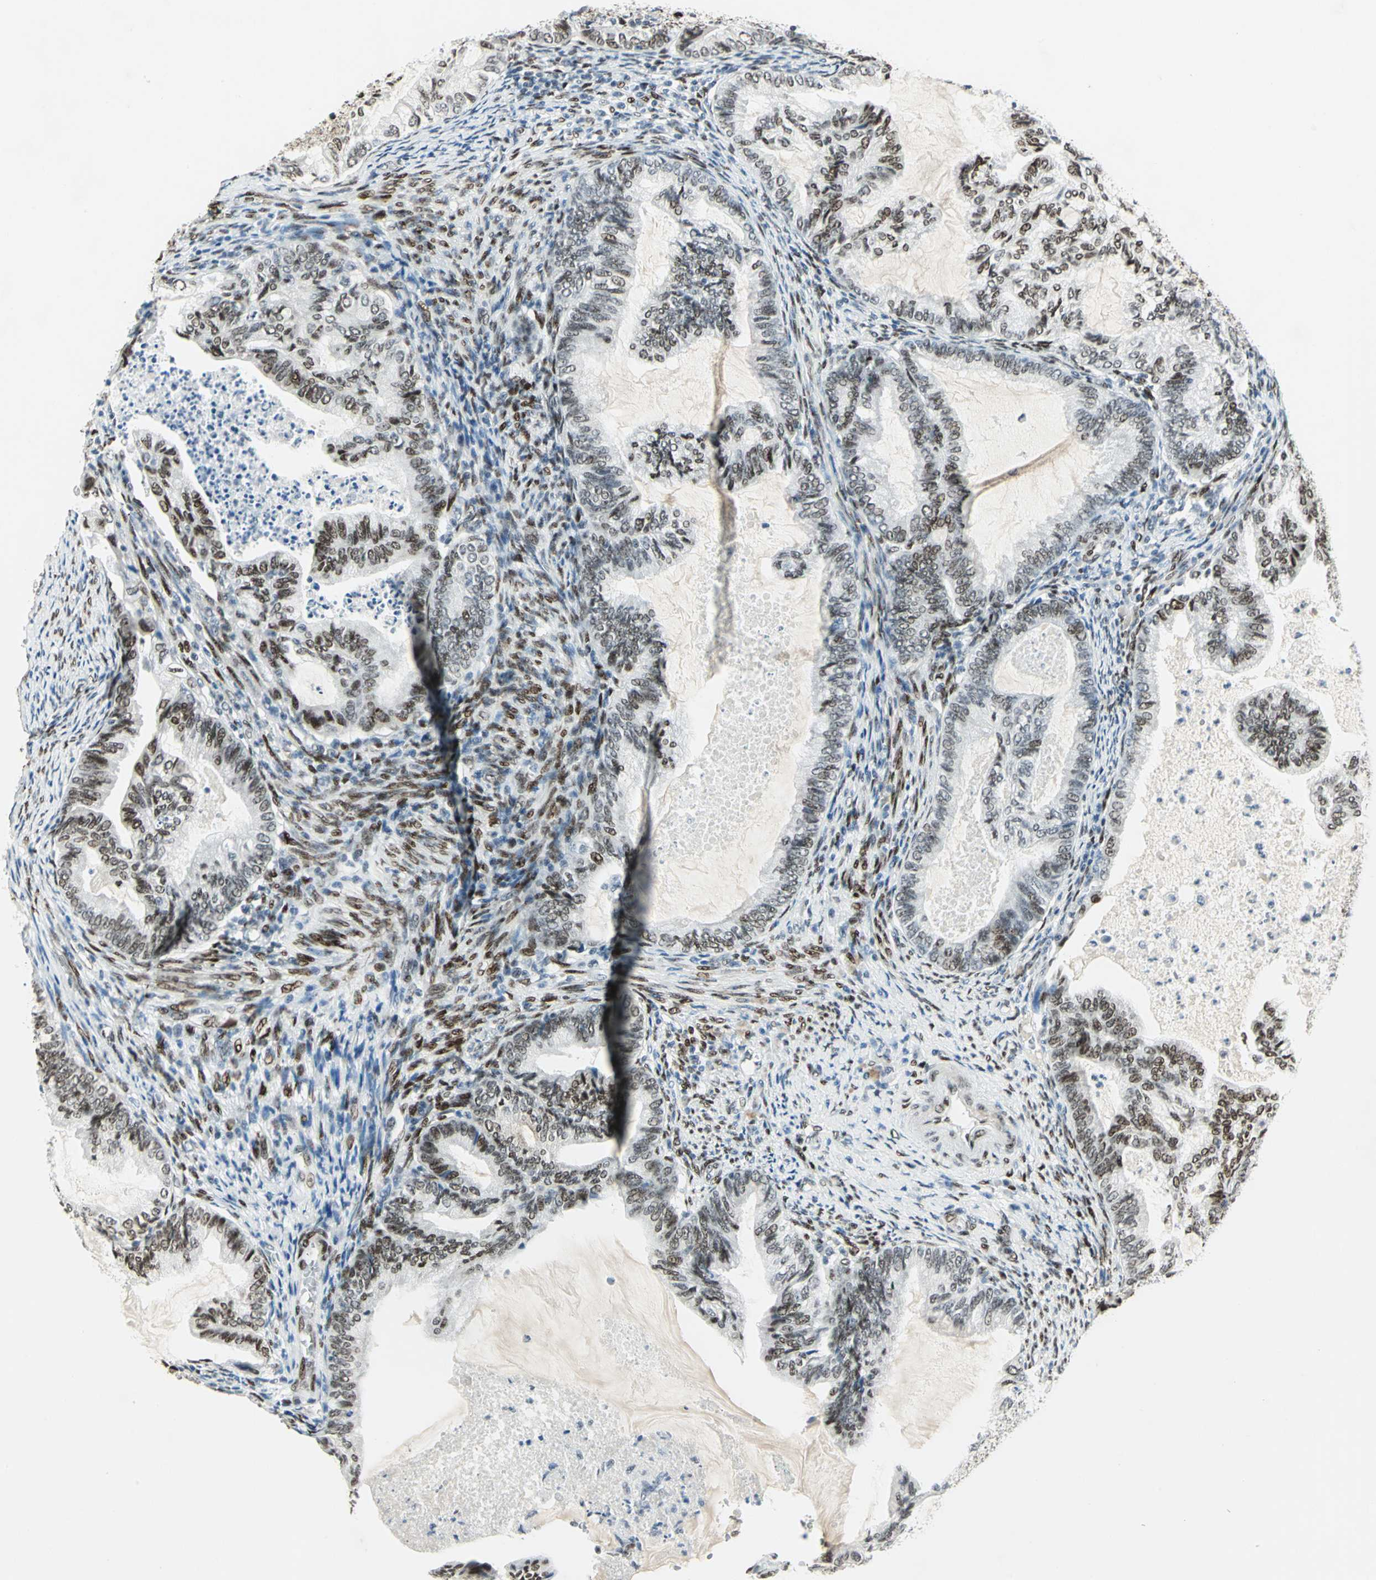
{"staining": {"intensity": "strong", "quantity": ">75%", "location": "nuclear"}, "tissue": "cervical cancer", "cell_type": "Tumor cells", "image_type": "cancer", "snomed": [{"axis": "morphology", "description": "Normal tissue, NOS"}, {"axis": "morphology", "description": "Adenocarcinoma, NOS"}, {"axis": "topography", "description": "Cervix"}, {"axis": "topography", "description": "Endometrium"}], "caption": "An IHC micrograph of tumor tissue is shown. Protein staining in brown highlights strong nuclear positivity in adenocarcinoma (cervical) within tumor cells. The protein is stained brown, and the nuclei are stained in blue (DAB IHC with brightfield microscopy, high magnification).", "gene": "MEIS2", "patient": {"sex": "female", "age": 86}}